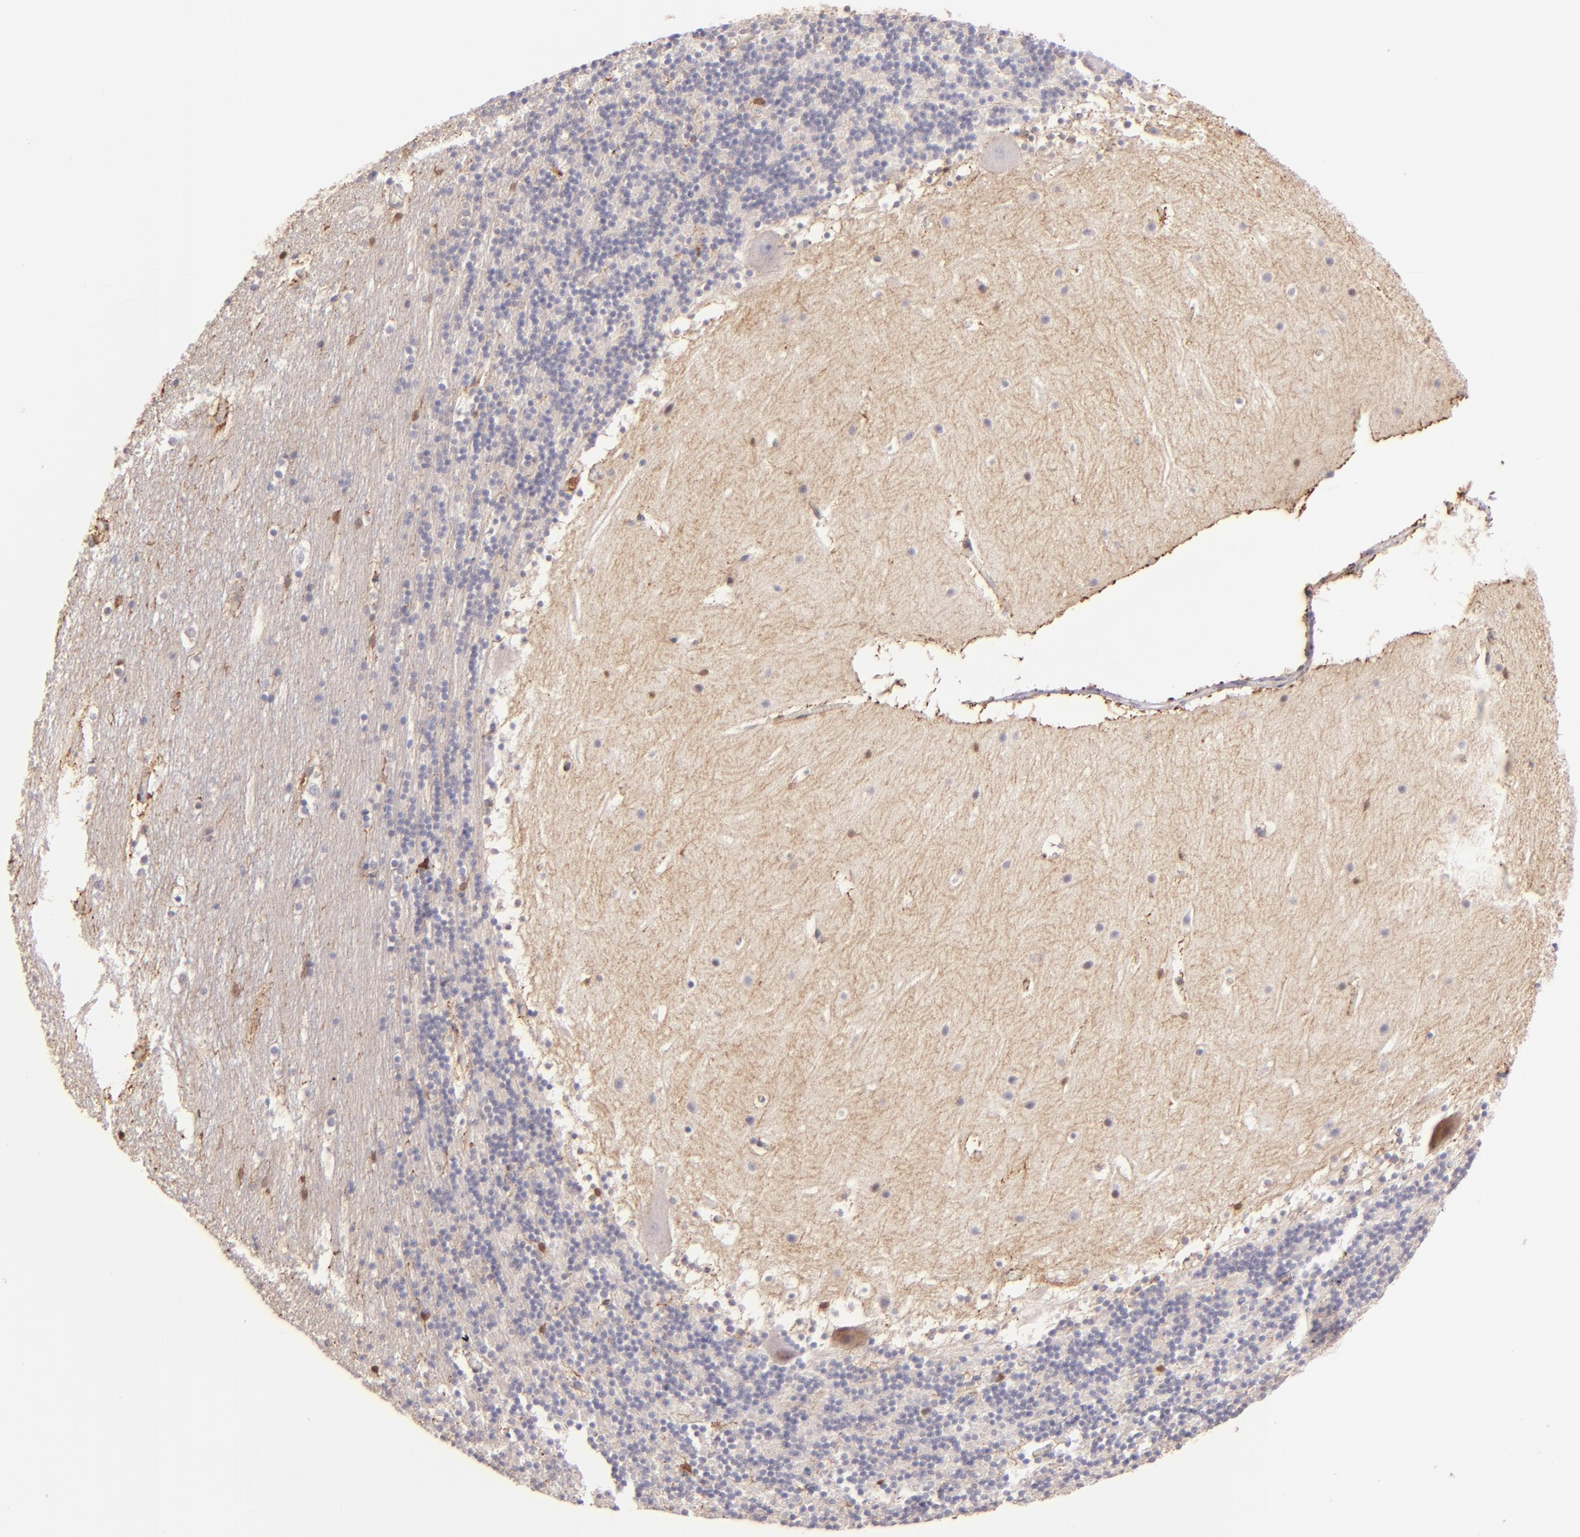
{"staining": {"intensity": "weak", "quantity": "<25%", "location": "cytoplasmic/membranous"}, "tissue": "cerebellum", "cell_type": "Cells in granular layer", "image_type": "normal", "snomed": [{"axis": "morphology", "description": "Normal tissue, NOS"}, {"axis": "topography", "description": "Cerebellum"}], "caption": "This is an immunohistochemistry (IHC) micrograph of benign human cerebellum. There is no positivity in cells in granular layer.", "gene": "BTK", "patient": {"sex": "male", "age": 45}}